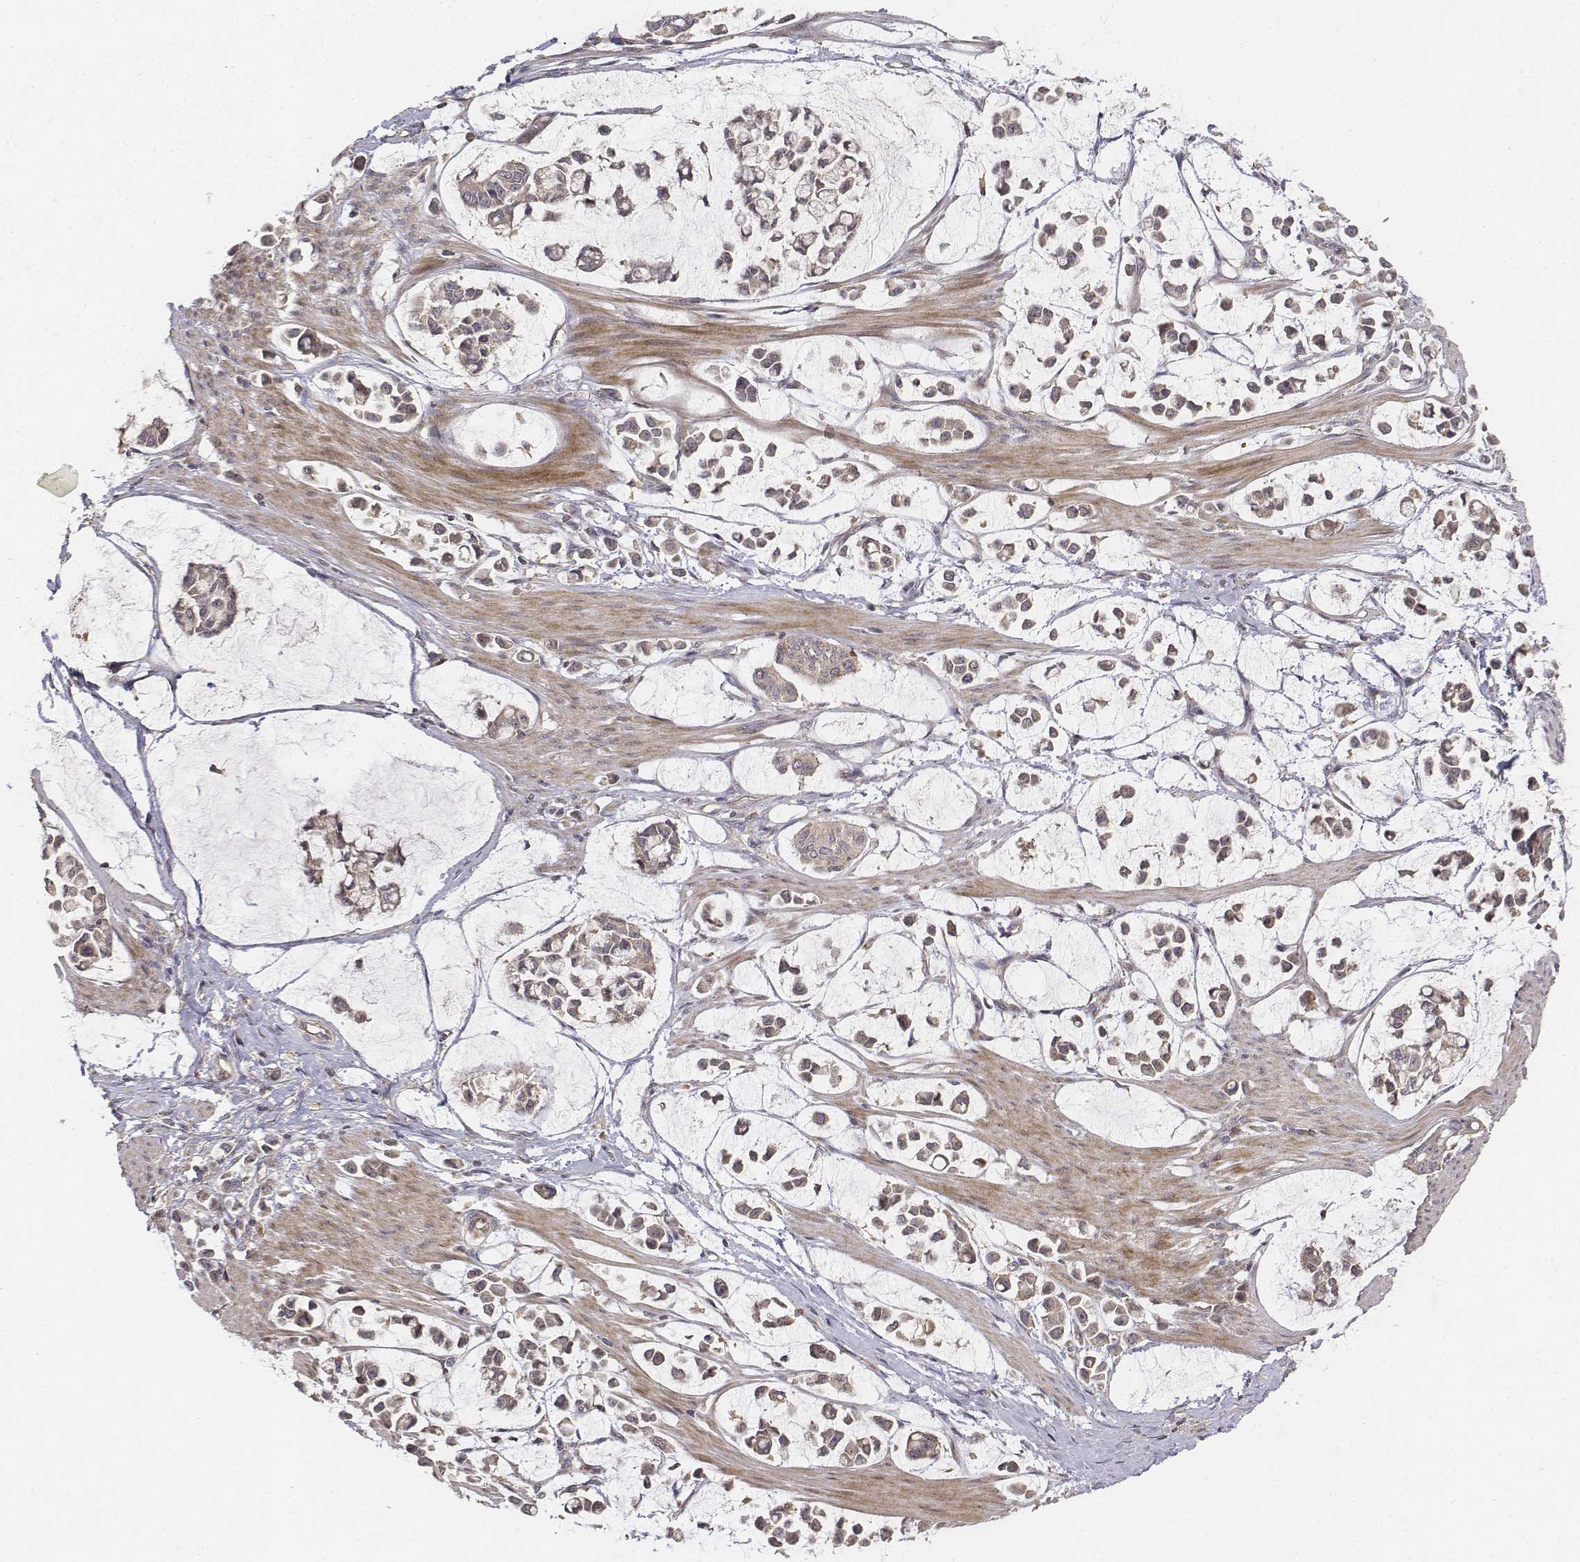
{"staining": {"intensity": "weak", "quantity": ">75%", "location": "cytoplasmic/membranous"}, "tissue": "stomach cancer", "cell_type": "Tumor cells", "image_type": "cancer", "snomed": [{"axis": "morphology", "description": "Adenocarcinoma, NOS"}, {"axis": "topography", "description": "Stomach"}], "caption": "About >75% of tumor cells in human stomach adenocarcinoma demonstrate weak cytoplasmic/membranous protein staining as visualized by brown immunohistochemical staining.", "gene": "FBXO21", "patient": {"sex": "male", "age": 82}}